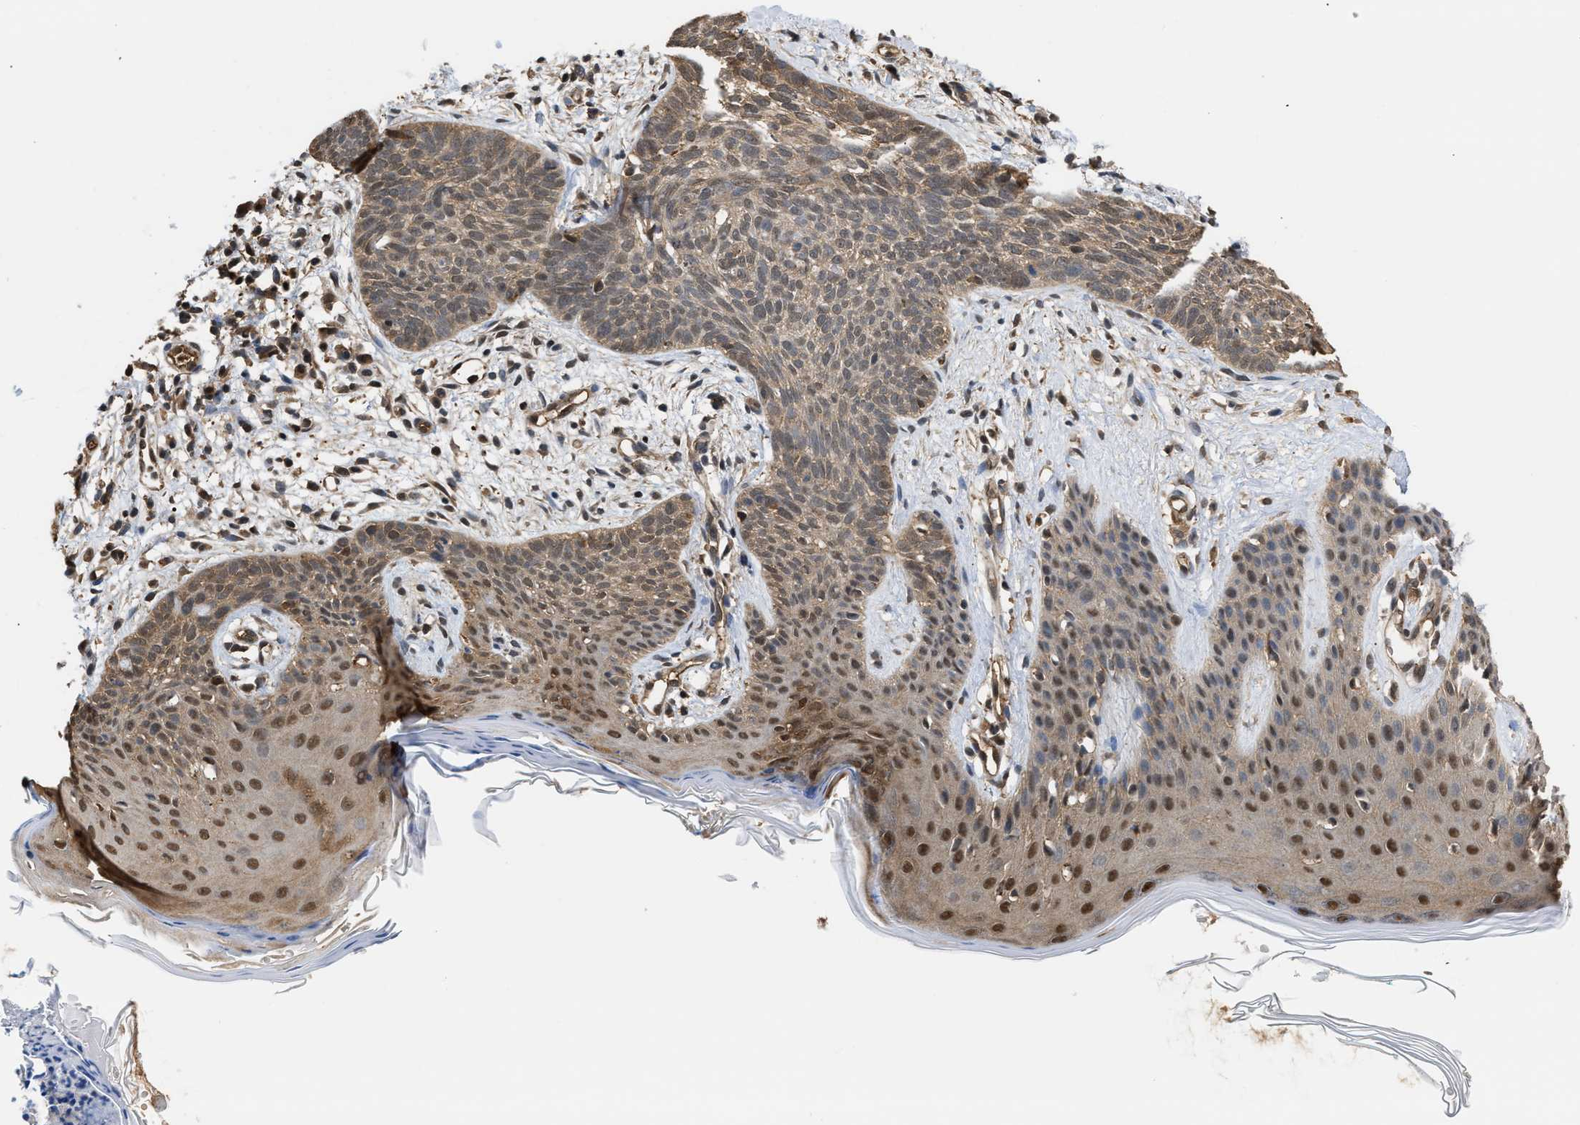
{"staining": {"intensity": "weak", "quantity": ">75%", "location": "cytoplasmic/membranous,nuclear"}, "tissue": "skin cancer", "cell_type": "Tumor cells", "image_type": "cancer", "snomed": [{"axis": "morphology", "description": "Basal cell carcinoma"}, {"axis": "topography", "description": "Skin"}], "caption": "Immunohistochemistry (DAB (3,3'-diaminobenzidine)) staining of human skin cancer exhibits weak cytoplasmic/membranous and nuclear protein staining in approximately >75% of tumor cells.", "gene": "SCAI", "patient": {"sex": "female", "age": 59}}